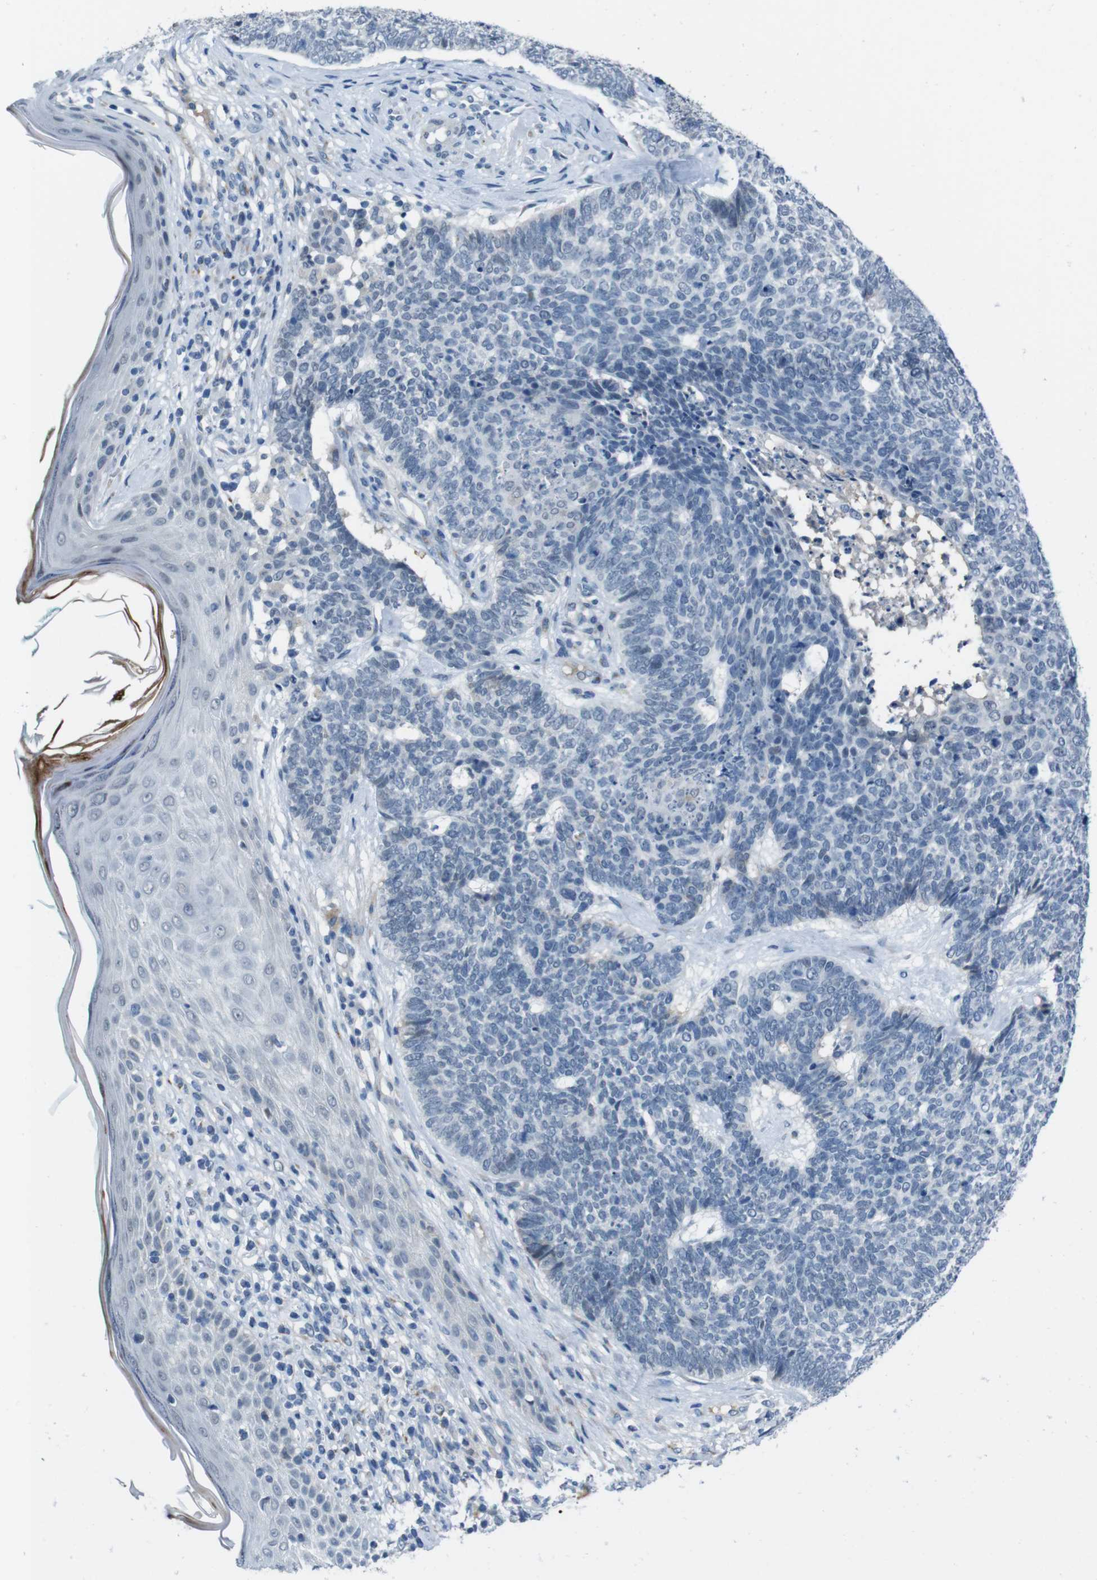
{"staining": {"intensity": "negative", "quantity": "none", "location": "none"}, "tissue": "skin cancer", "cell_type": "Tumor cells", "image_type": "cancer", "snomed": [{"axis": "morphology", "description": "Basal cell carcinoma"}, {"axis": "topography", "description": "Skin"}], "caption": "DAB (3,3'-diaminobenzidine) immunohistochemical staining of basal cell carcinoma (skin) demonstrates no significant expression in tumor cells.", "gene": "CDHR2", "patient": {"sex": "female", "age": 84}}